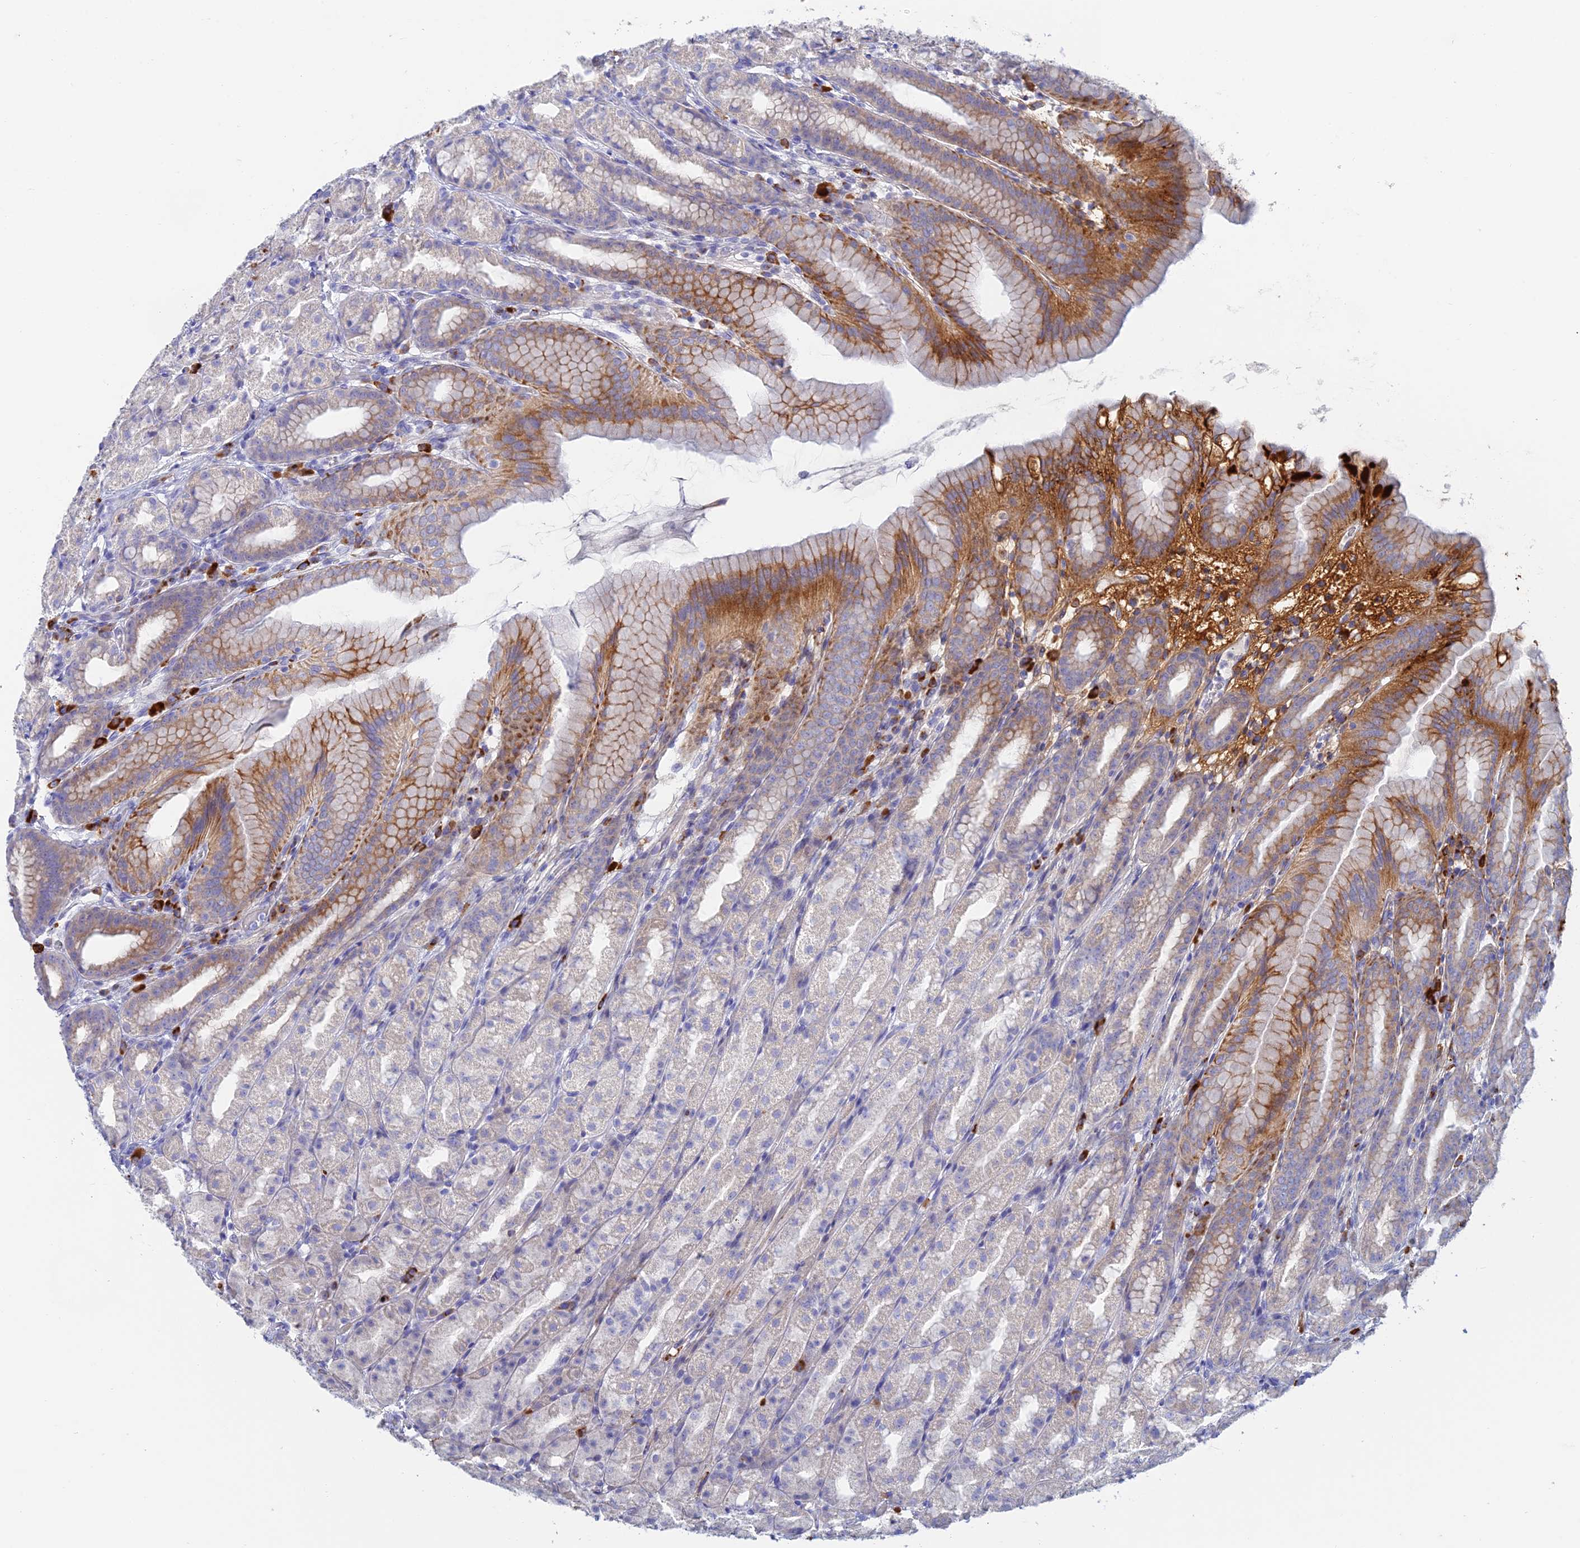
{"staining": {"intensity": "moderate", "quantity": "<25%", "location": "cytoplasmic/membranous"}, "tissue": "stomach", "cell_type": "Glandular cells", "image_type": "normal", "snomed": [{"axis": "morphology", "description": "Normal tissue, NOS"}, {"axis": "topography", "description": "Stomach, upper"}], "caption": "Brown immunohistochemical staining in normal human stomach demonstrates moderate cytoplasmic/membranous staining in approximately <25% of glandular cells.", "gene": "CEP152", "patient": {"sex": "male", "age": 68}}